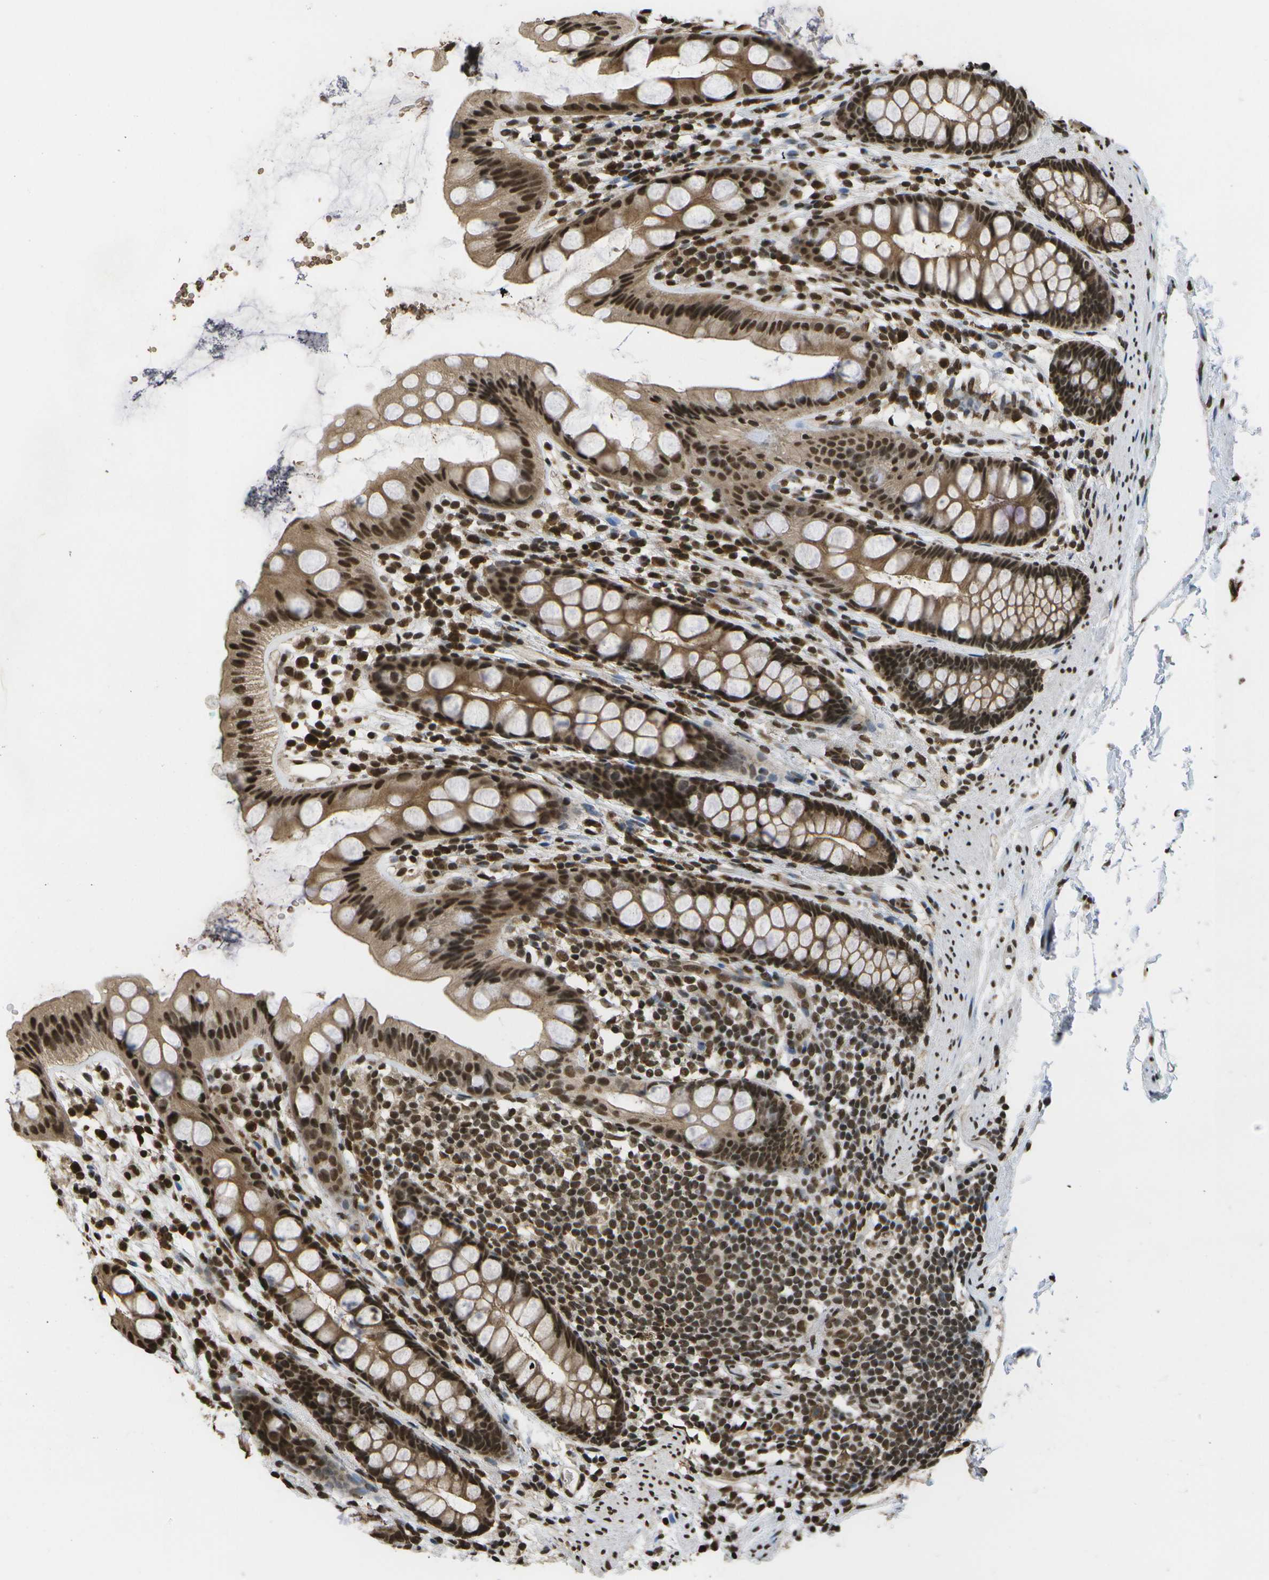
{"staining": {"intensity": "strong", "quantity": ">75%", "location": "cytoplasmic/membranous,nuclear"}, "tissue": "rectum", "cell_type": "Glandular cells", "image_type": "normal", "snomed": [{"axis": "morphology", "description": "Normal tissue, NOS"}, {"axis": "topography", "description": "Rectum"}], "caption": "The photomicrograph exhibits immunohistochemical staining of benign rectum. There is strong cytoplasmic/membranous,nuclear expression is identified in approximately >75% of glandular cells. (DAB IHC with brightfield microscopy, high magnification).", "gene": "SPEN", "patient": {"sex": "female", "age": 65}}